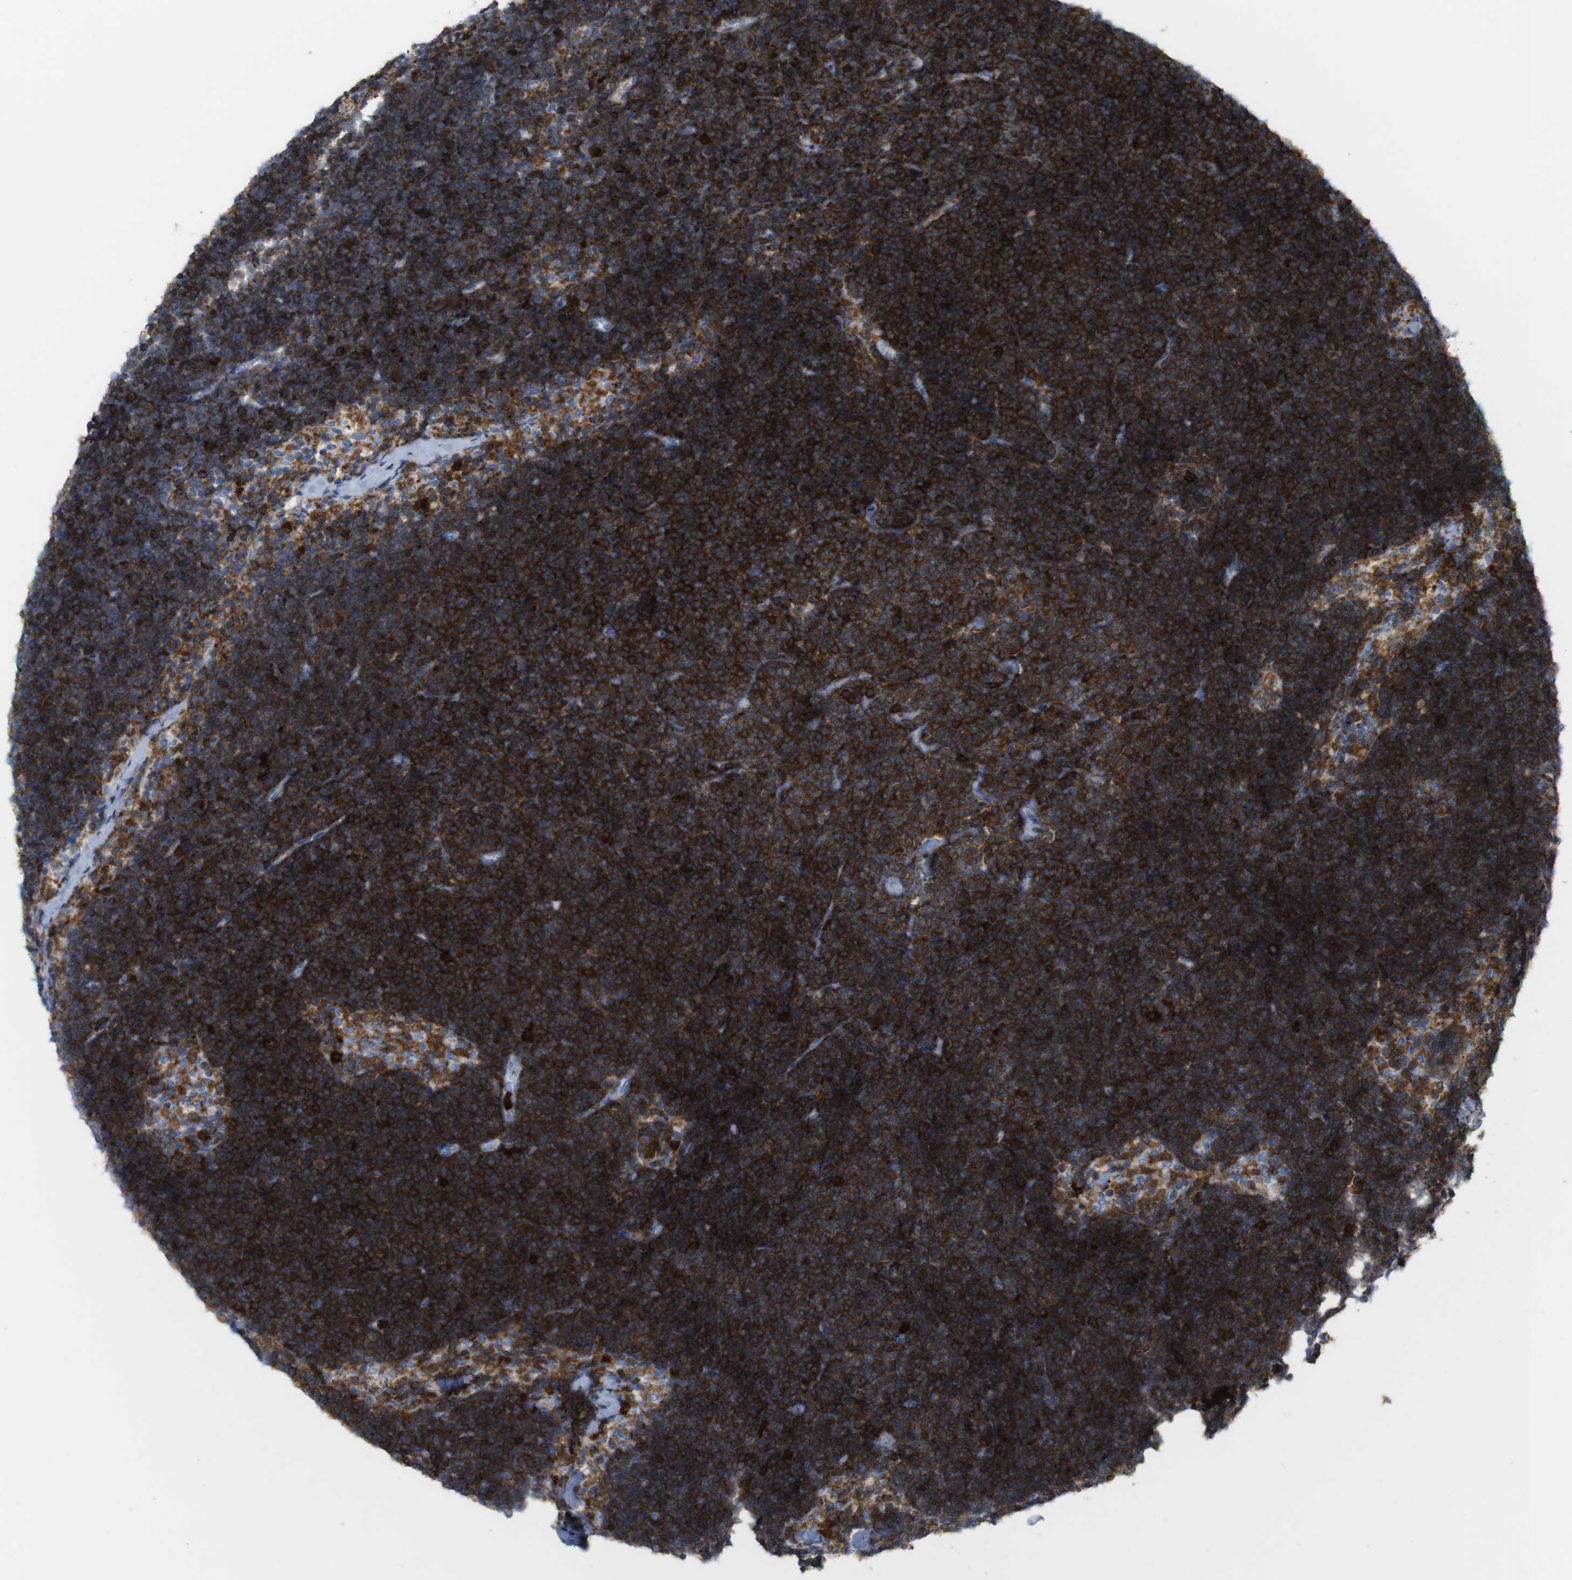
{"staining": {"intensity": "strong", "quantity": ">75%", "location": "cytoplasmic/membranous"}, "tissue": "lymph node", "cell_type": "Germinal center cells", "image_type": "normal", "snomed": [{"axis": "morphology", "description": "Normal tissue, NOS"}, {"axis": "topography", "description": "Lymph node"}], "caption": "Immunohistochemical staining of unremarkable lymph node demonstrates high levels of strong cytoplasmic/membranous staining in about >75% of germinal center cells. (DAB (3,3'-diaminobenzidine) IHC with brightfield microscopy, high magnification).", "gene": "PRKCD", "patient": {"sex": "male", "age": 63}}